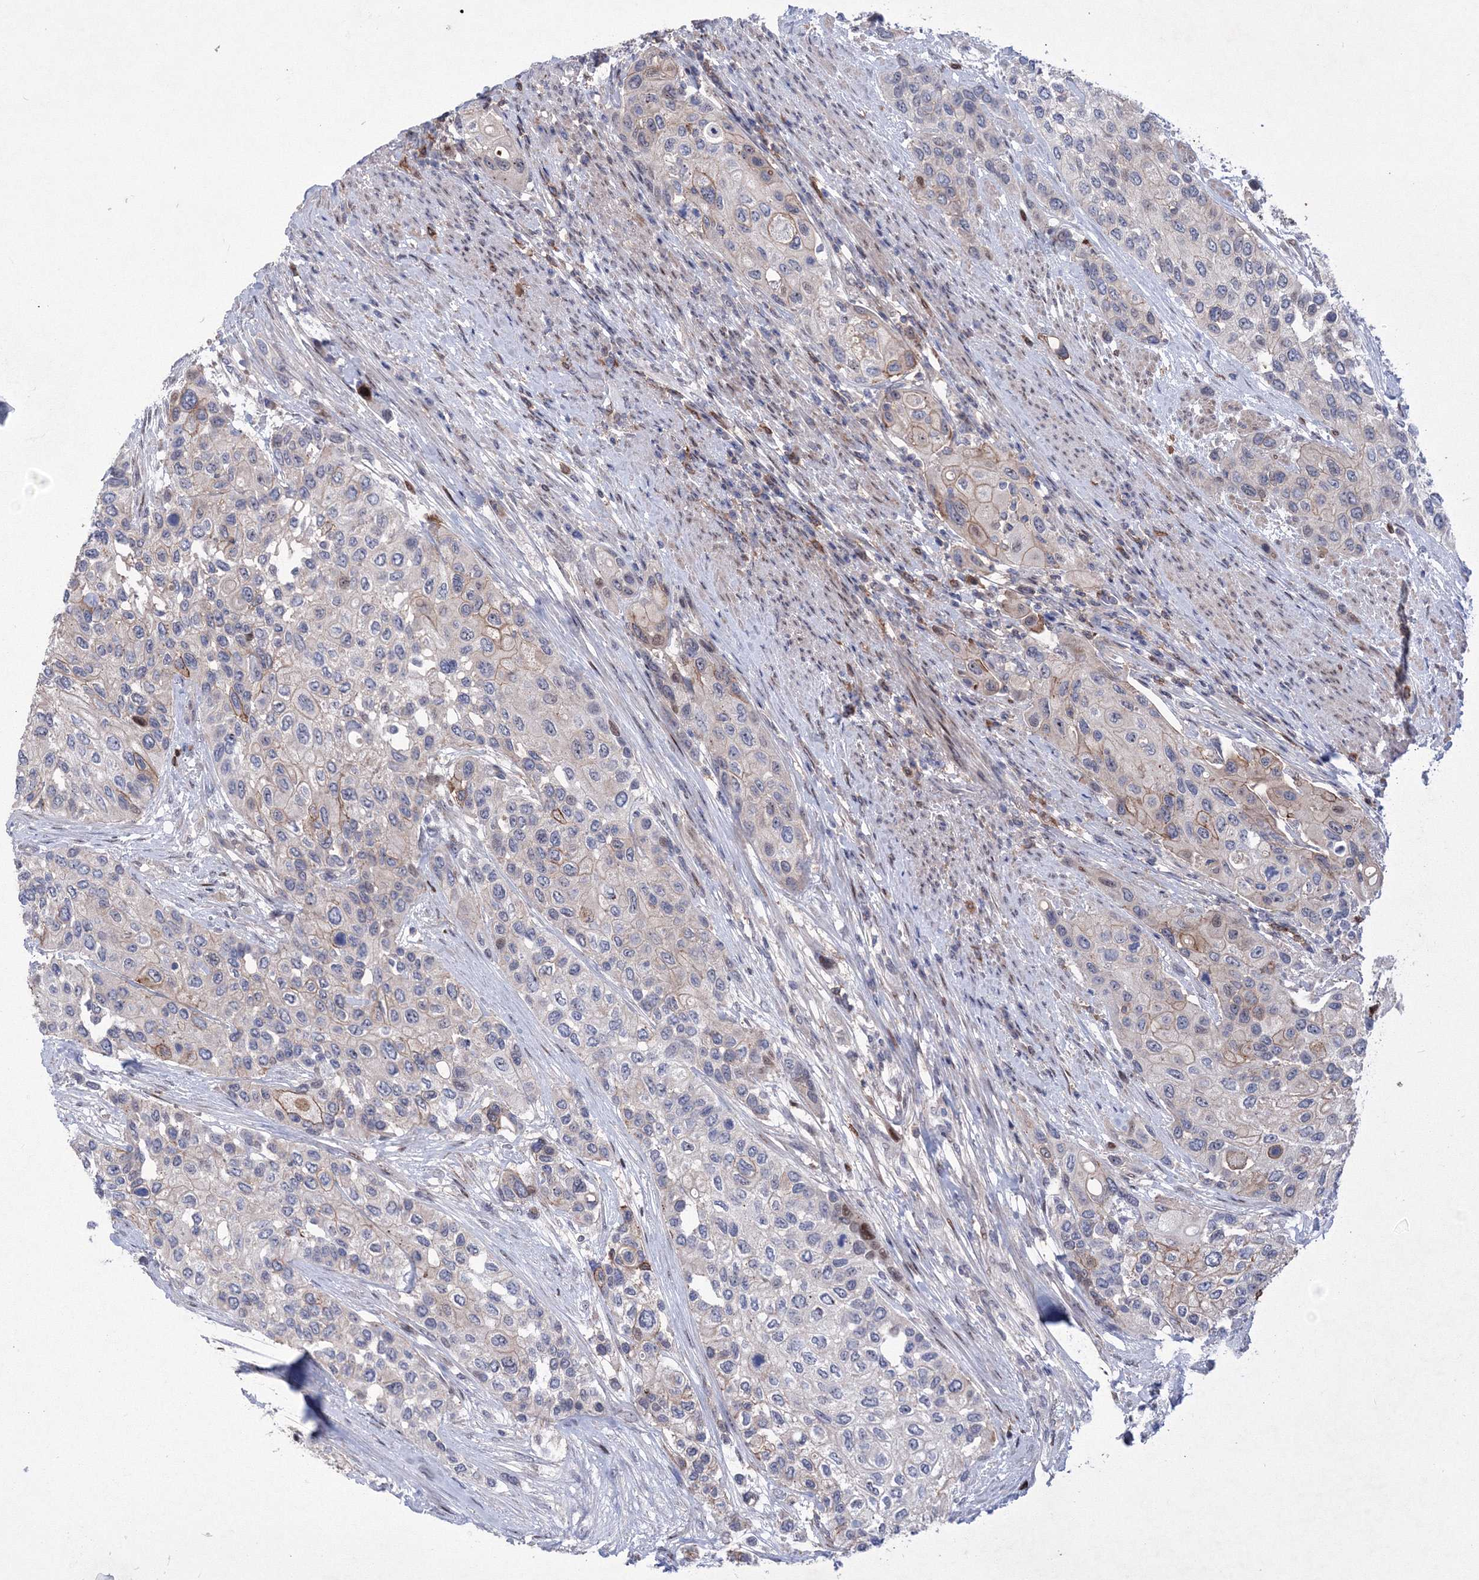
{"staining": {"intensity": "weak", "quantity": "<25%", "location": "cytoplasmic/membranous"}, "tissue": "urothelial cancer", "cell_type": "Tumor cells", "image_type": "cancer", "snomed": [{"axis": "morphology", "description": "Normal tissue, NOS"}, {"axis": "morphology", "description": "Urothelial carcinoma, High grade"}, {"axis": "topography", "description": "Vascular tissue"}, {"axis": "topography", "description": "Urinary bladder"}], "caption": "Protein analysis of urothelial cancer displays no significant expression in tumor cells.", "gene": "RNPEPL1", "patient": {"sex": "female", "age": 56}}